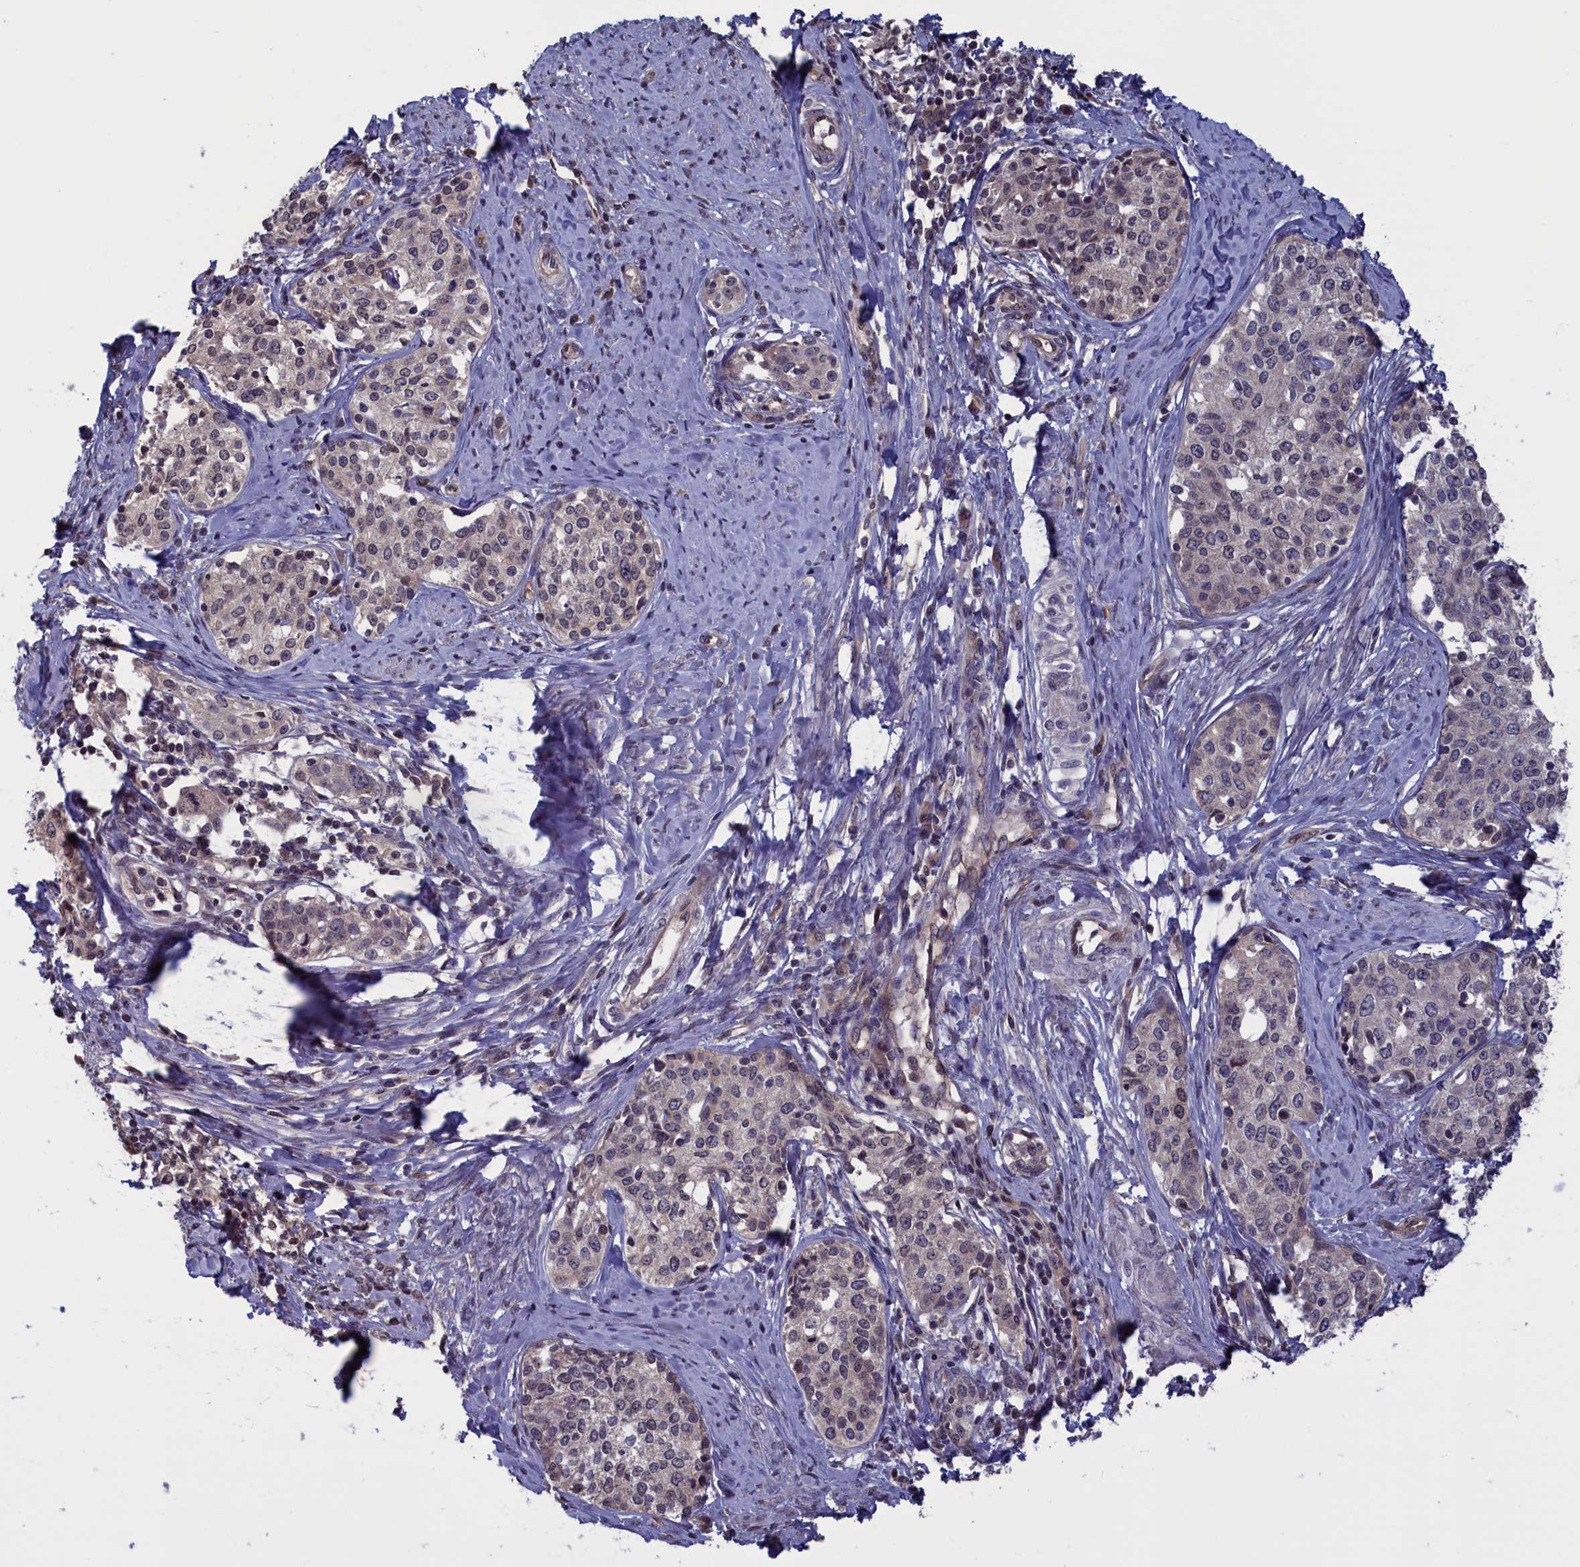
{"staining": {"intensity": "negative", "quantity": "none", "location": "none"}, "tissue": "cervical cancer", "cell_type": "Tumor cells", "image_type": "cancer", "snomed": [{"axis": "morphology", "description": "Squamous cell carcinoma, NOS"}, {"axis": "morphology", "description": "Adenocarcinoma, NOS"}, {"axis": "topography", "description": "Cervix"}], "caption": "Tumor cells are negative for brown protein staining in cervical cancer (adenocarcinoma). The staining is performed using DAB brown chromogen with nuclei counter-stained in using hematoxylin.", "gene": "PLP2", "patient": {"sex": "female", "age": 52}}